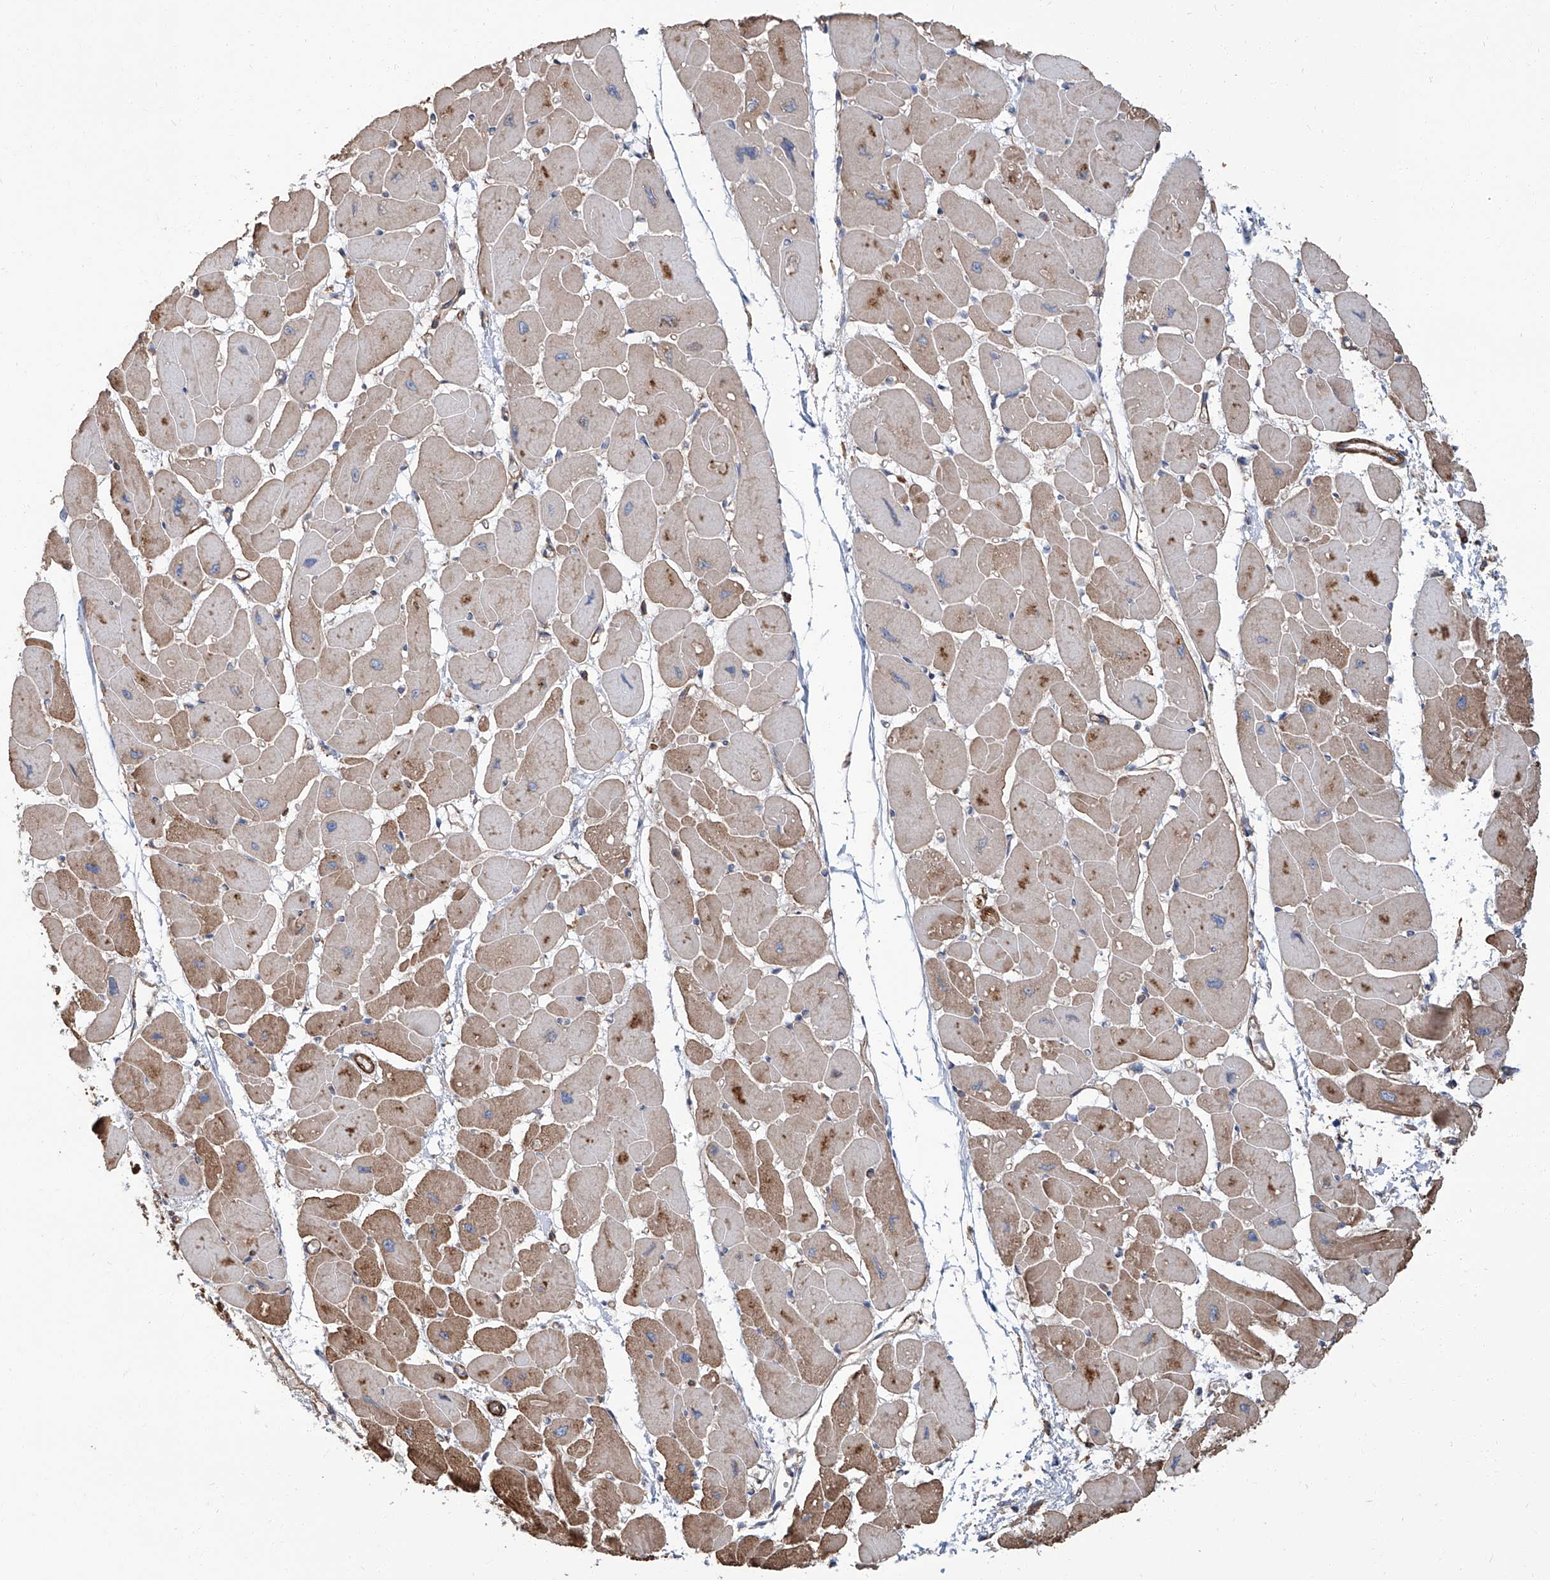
{"staining": {"intensity": "moderate", "quantity": ">75%", "location": "cytoplasmic/membranous"}, "tissue": "heart muscle", "cell_type": "Cardiomyocytes", "image_type": "normal", "snomed": [{"axis": "morphology", "description": "Normal tissue, NOS"}, {"axis": "topography", "description": "Heart"}], "caption": "This is a histology image of IHC staining of benign heart muscle, which shows moderate expression in the cytoplasmic/membranous of cardiomyocytes.", "gene": "PIEZO2", "patient": {"sex": "female", "age": 54}}